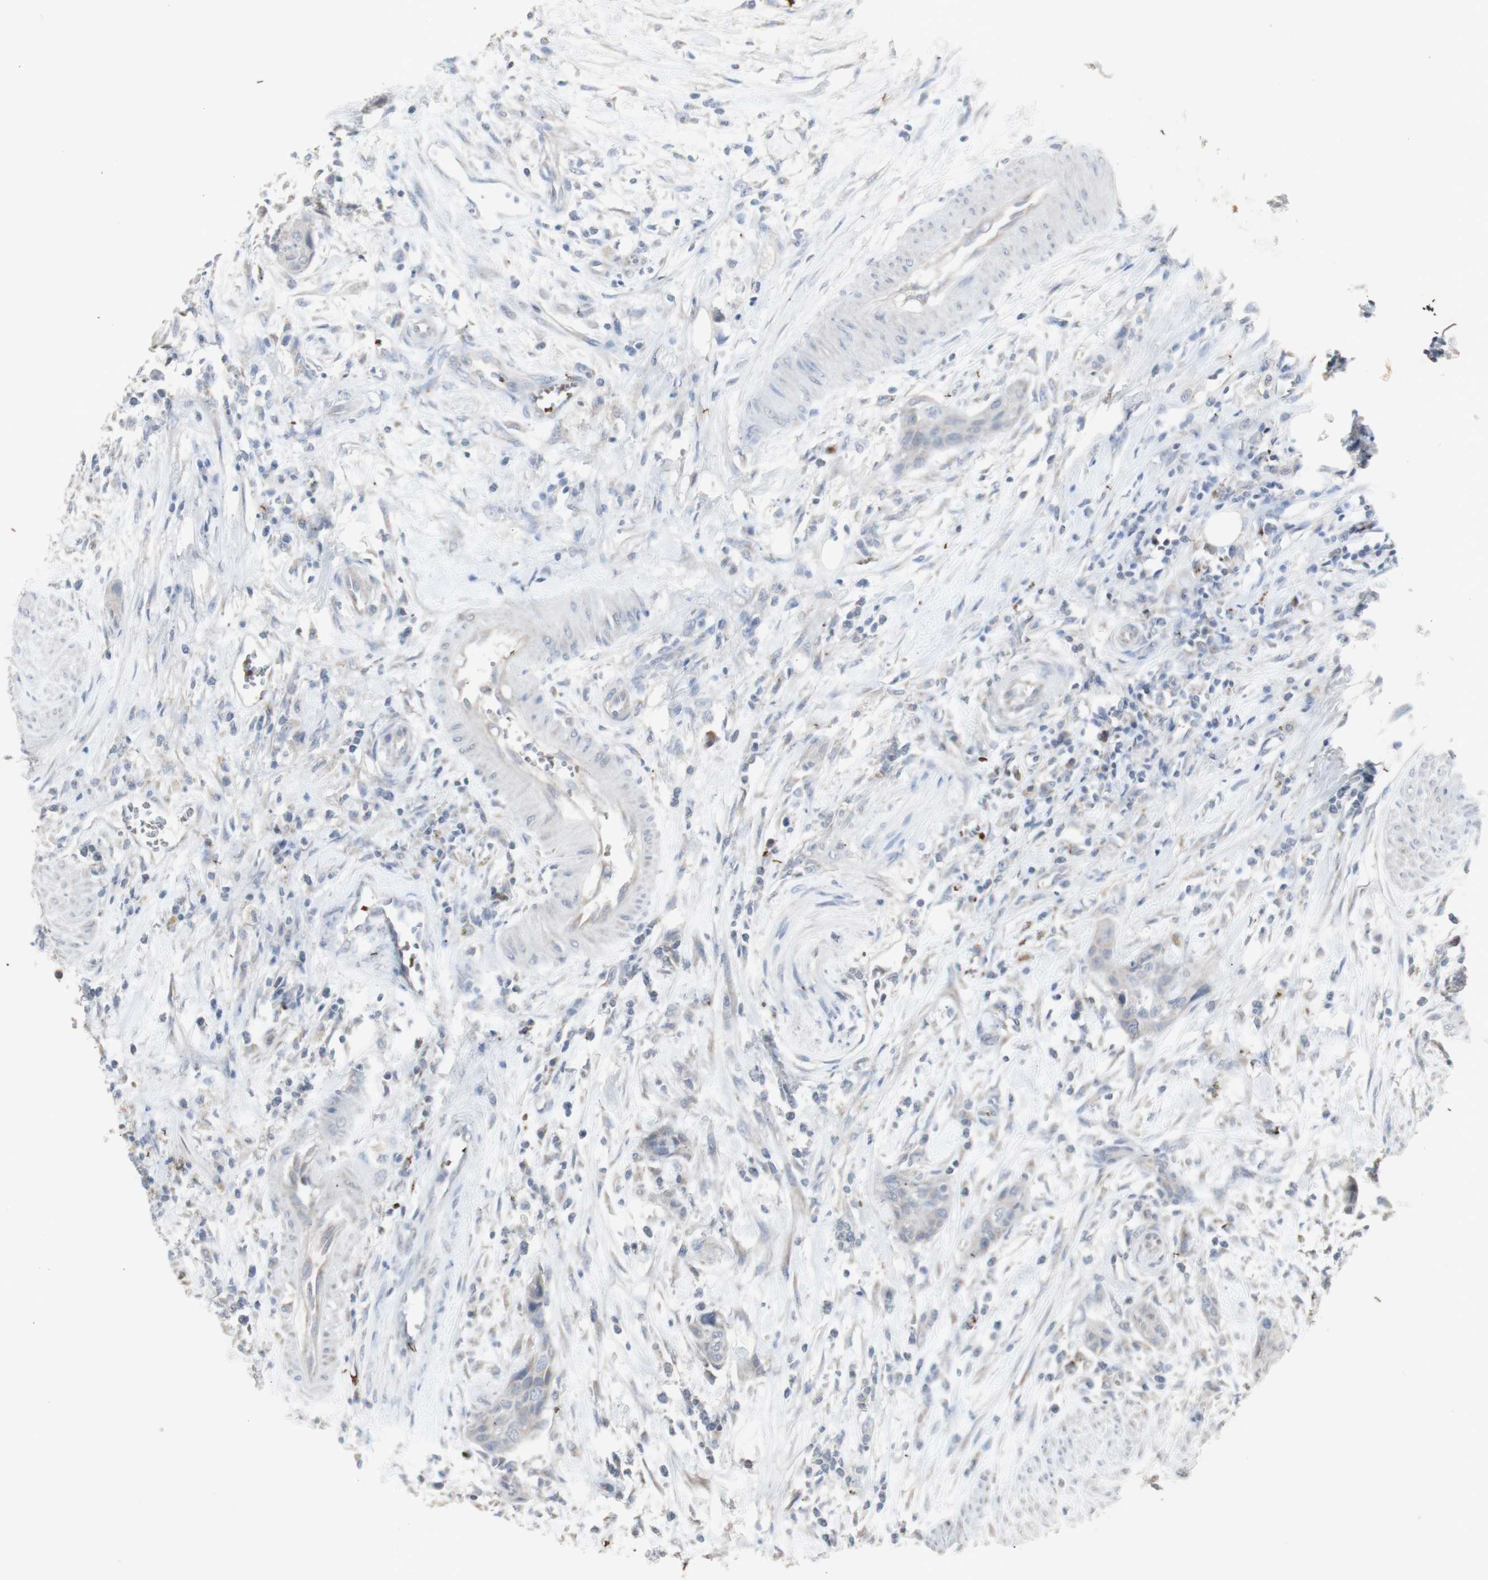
{"staining": {"intensity": "negative", "quantity": "none", "location": "none"}, "tissue": "urothelial cancer", "cell_type": "Tumor cells", "image_type": "cancer", "snomed": [{"axis": "morphology", "description": "Urothelial carcinoma, High grade"}, {"axis": "topography", "description": "Urinary bladder"}], "caption": "DAB immunohistochemical staining of human urothelial carcinoma (high-grade) exhibits no significant positivity in tumor cells. (DAB immunohistochemistry (IHC) visualized using brightfield microscopy, high magnification).", "gene": "INS", "patient": {"sex": "male", "age": 35}}